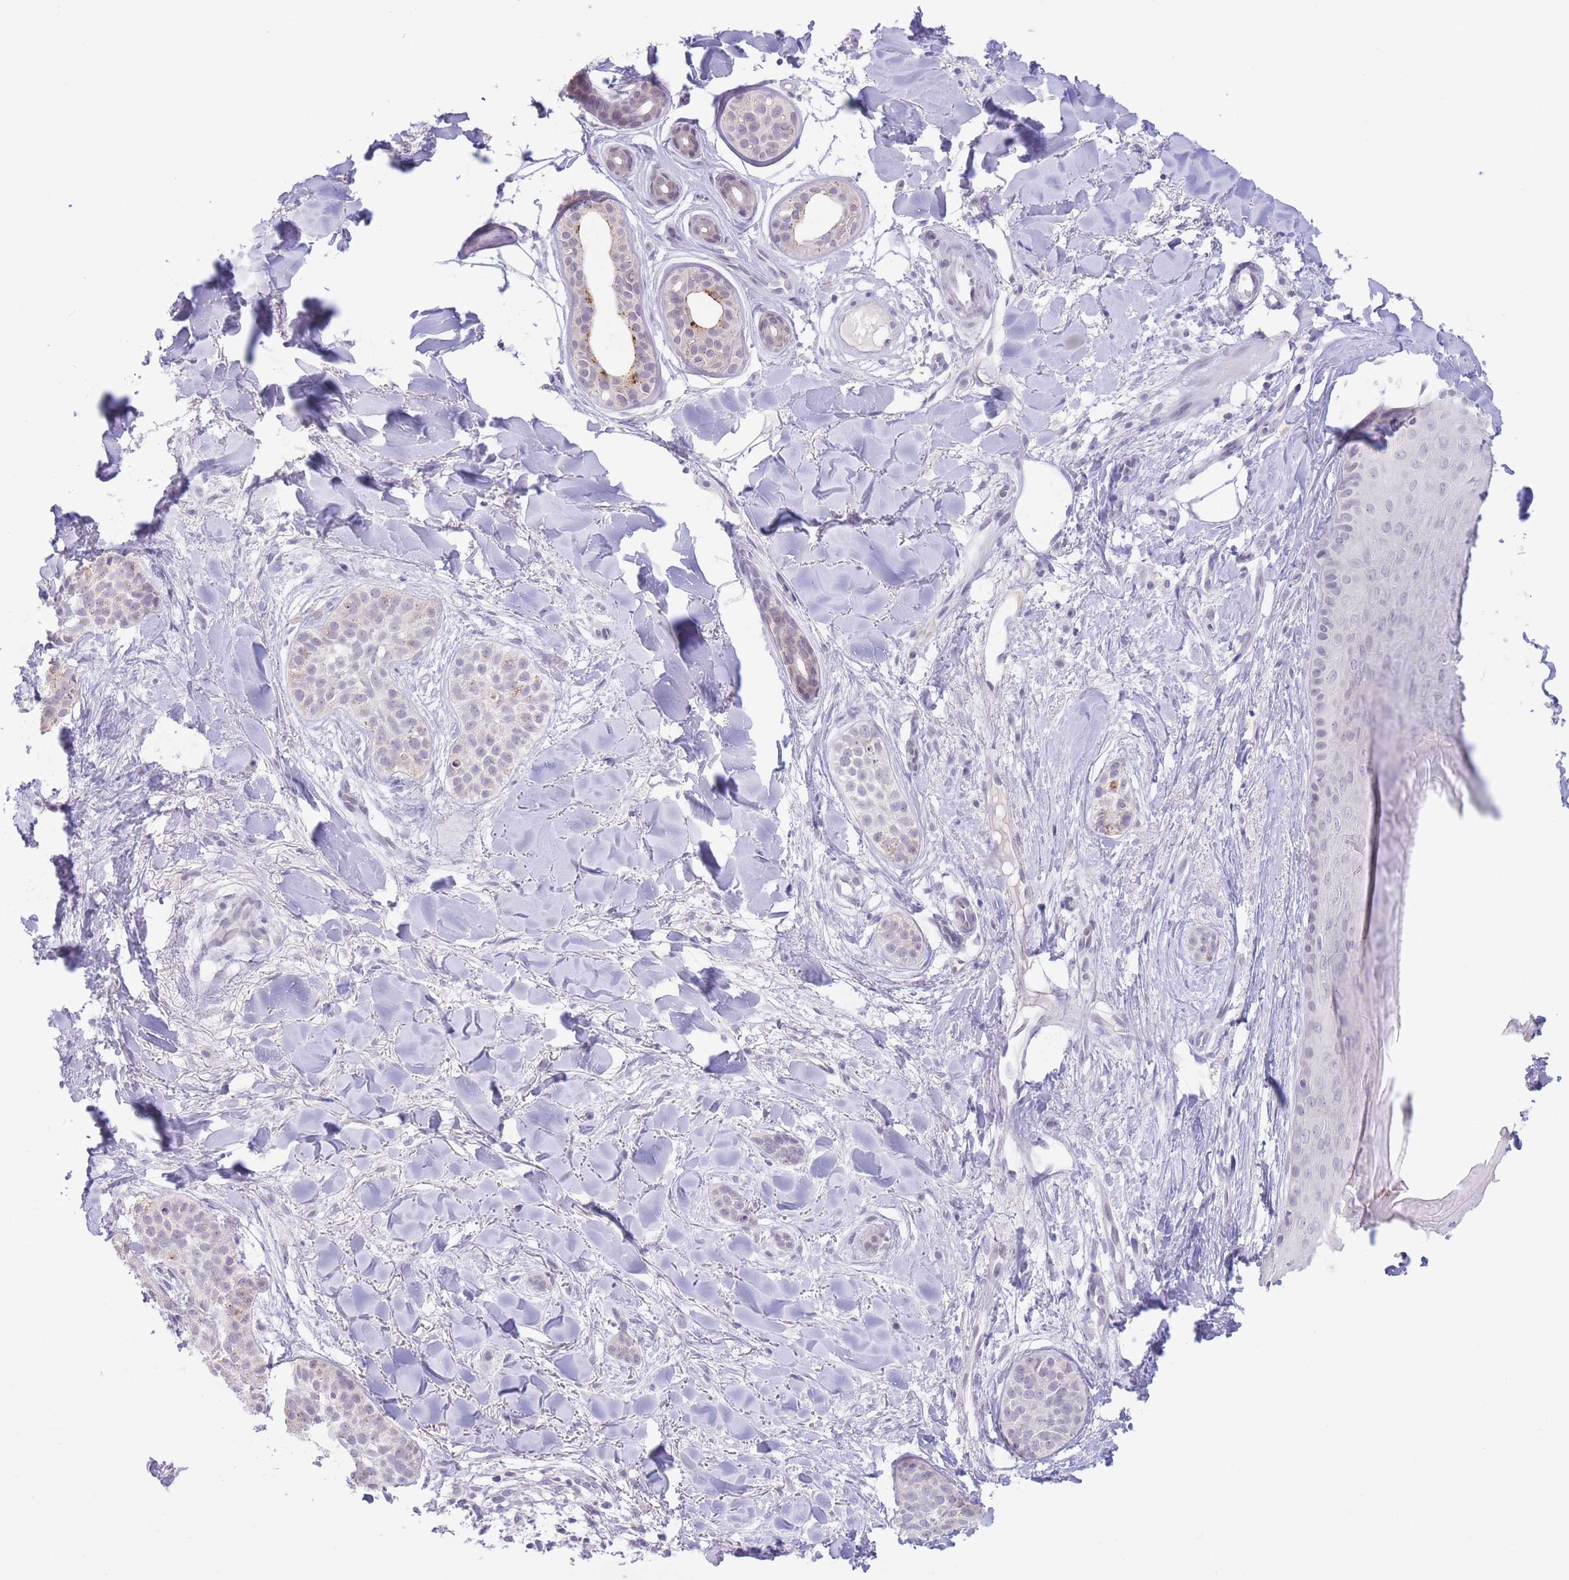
{"staining": {"intensity": "negative", "quantity": "none", "location": "none"}, "tissue": "skin cancer", "cell_type": "Tumor cells", "image_type": "cancer", "snomed": [{"axis": "morphology", "description": "Basal cell carcinoma"}, {"axis": "topography", "description": "Skin"}], "caption": "Human skin cancer stained for a protein using immunohistochemistry exhibits no staining in tumor cells.", "gene": "LCLAT1", "patient": {"sex": "male", "age": 52}}